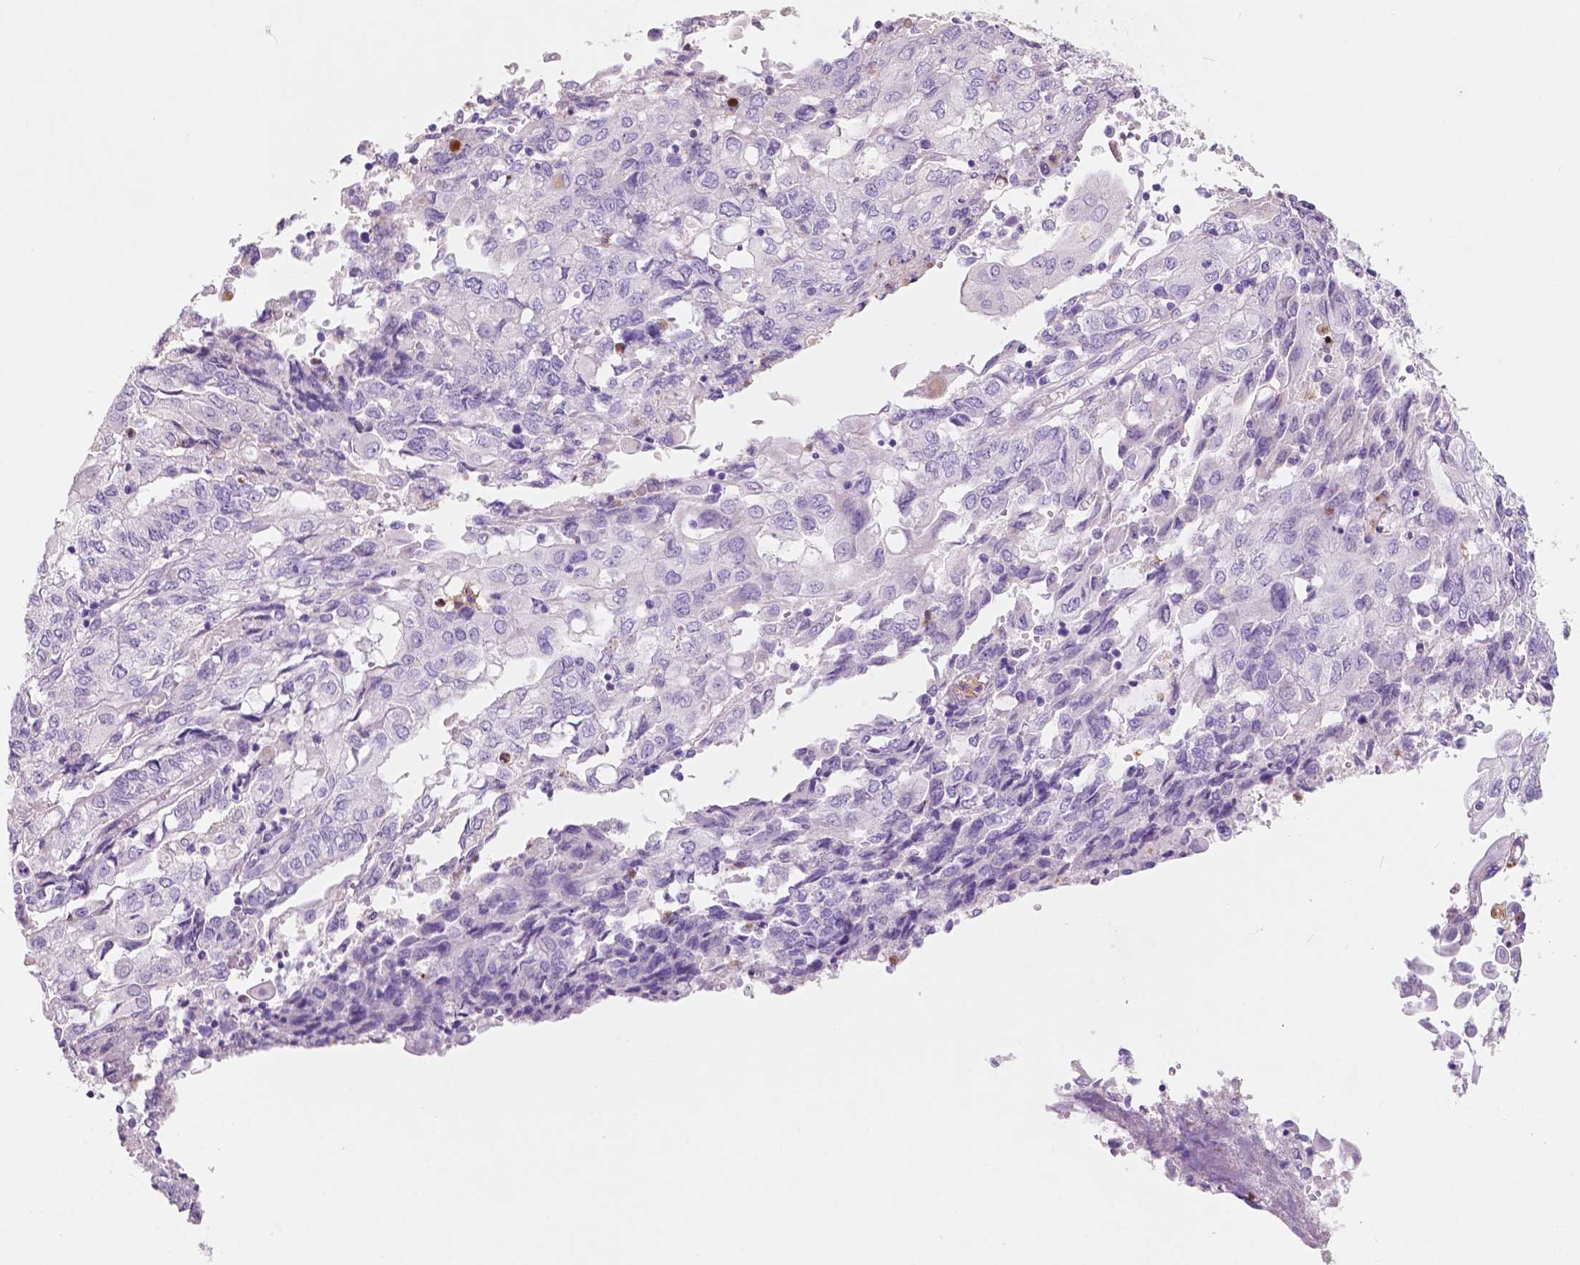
{"staining": {"intensity": "negative", "quantity": "none", "location": "none"}, "tissue": "endometrial cancer", "cell_type": "Tumor cells", "image_type": "cancer", "snomed": [{"axis": "morphology", "description": "Adenocarcinoma, NOS"}, {"axis": "topography", "description": "Endometrium"}], "caption": "Immunohistochemistry histopathology image of human endometrial adenocarcinoma stained for a protein (brown), which demonstrates no expression in tumor cells.", "gene": "CUZD1", "patient": {"sex": "female", "age": 54}}